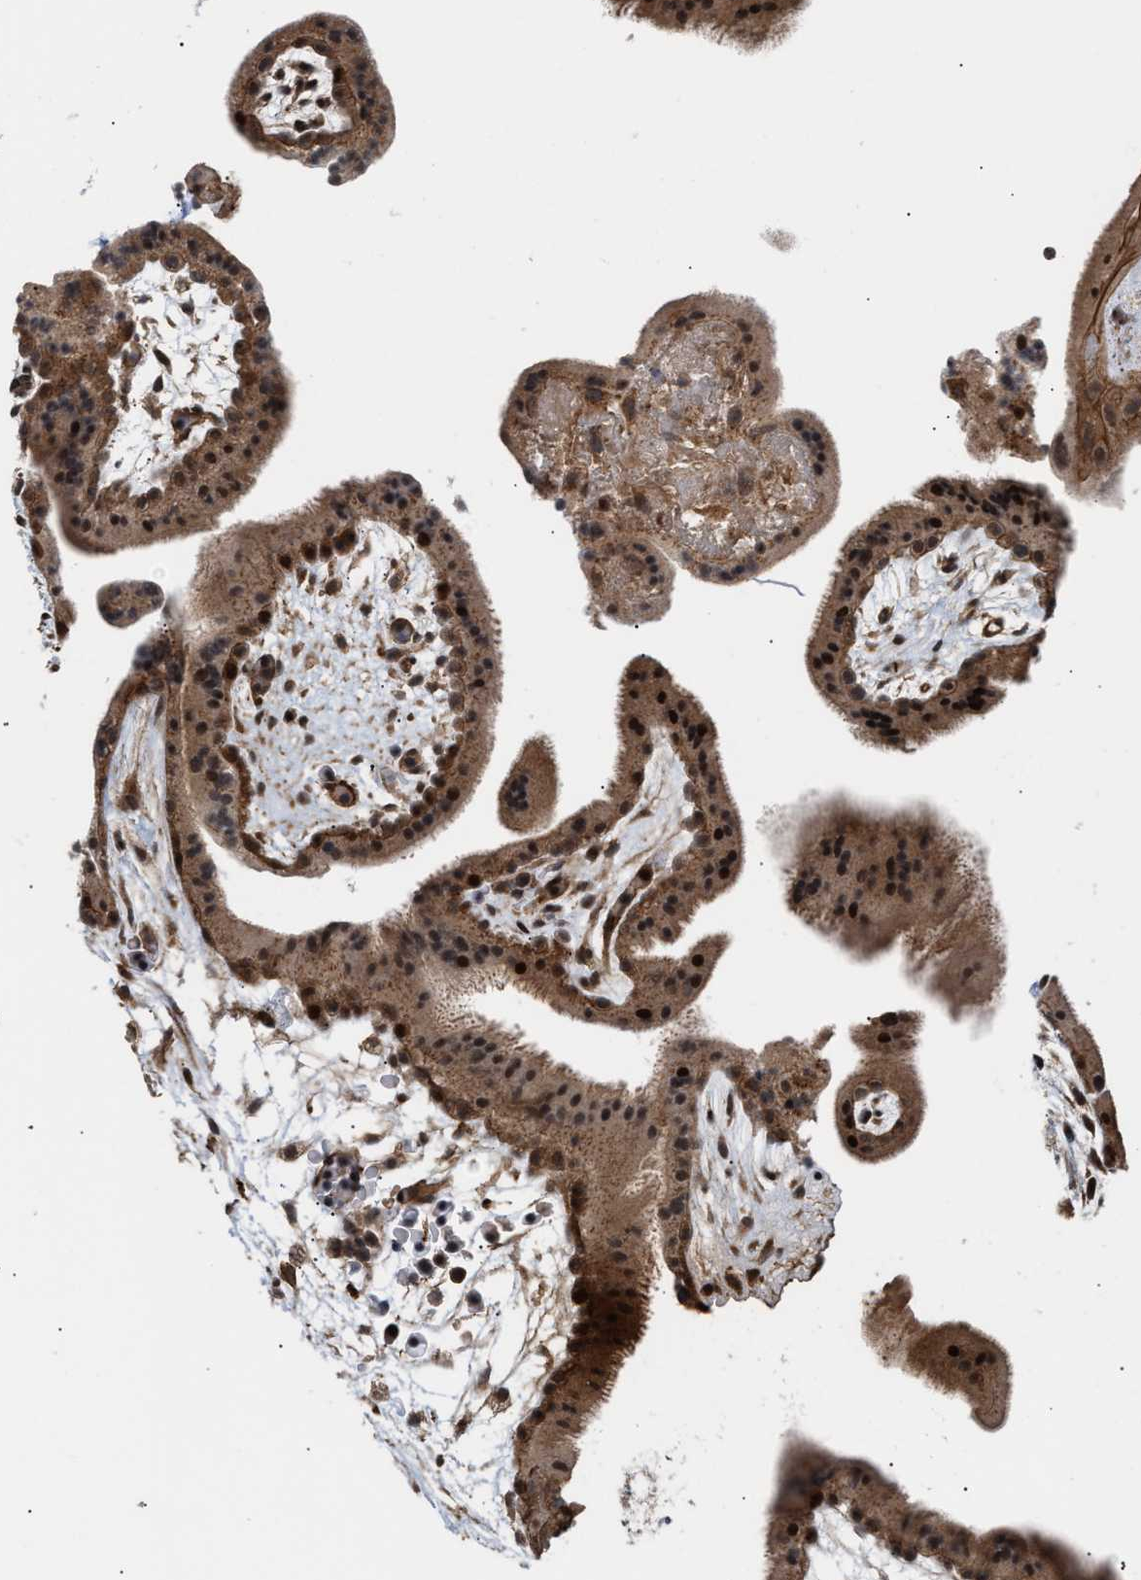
{"staining": {"intensity": "strong", "quantity": ">75%", "location": "cytoplasmic/membranous,nuclear"}, "tissue": "placenta", "cell_type": "Trophoblastic cells", "image_type": "normal", "snomed": [{"axis": "morphology", "description": "Normal tissue, NOS"}, {"axis": "topography", "description": "Placenta"}], "caption": "This is a histology image of immunohistochemistry staining of benign placenta, which shows strong expression in the cytoplasmic/membranous,nuclear of trophoblastic cells.", "gene": "STAU2", "patient": {"sex": "female", "age": 19}}